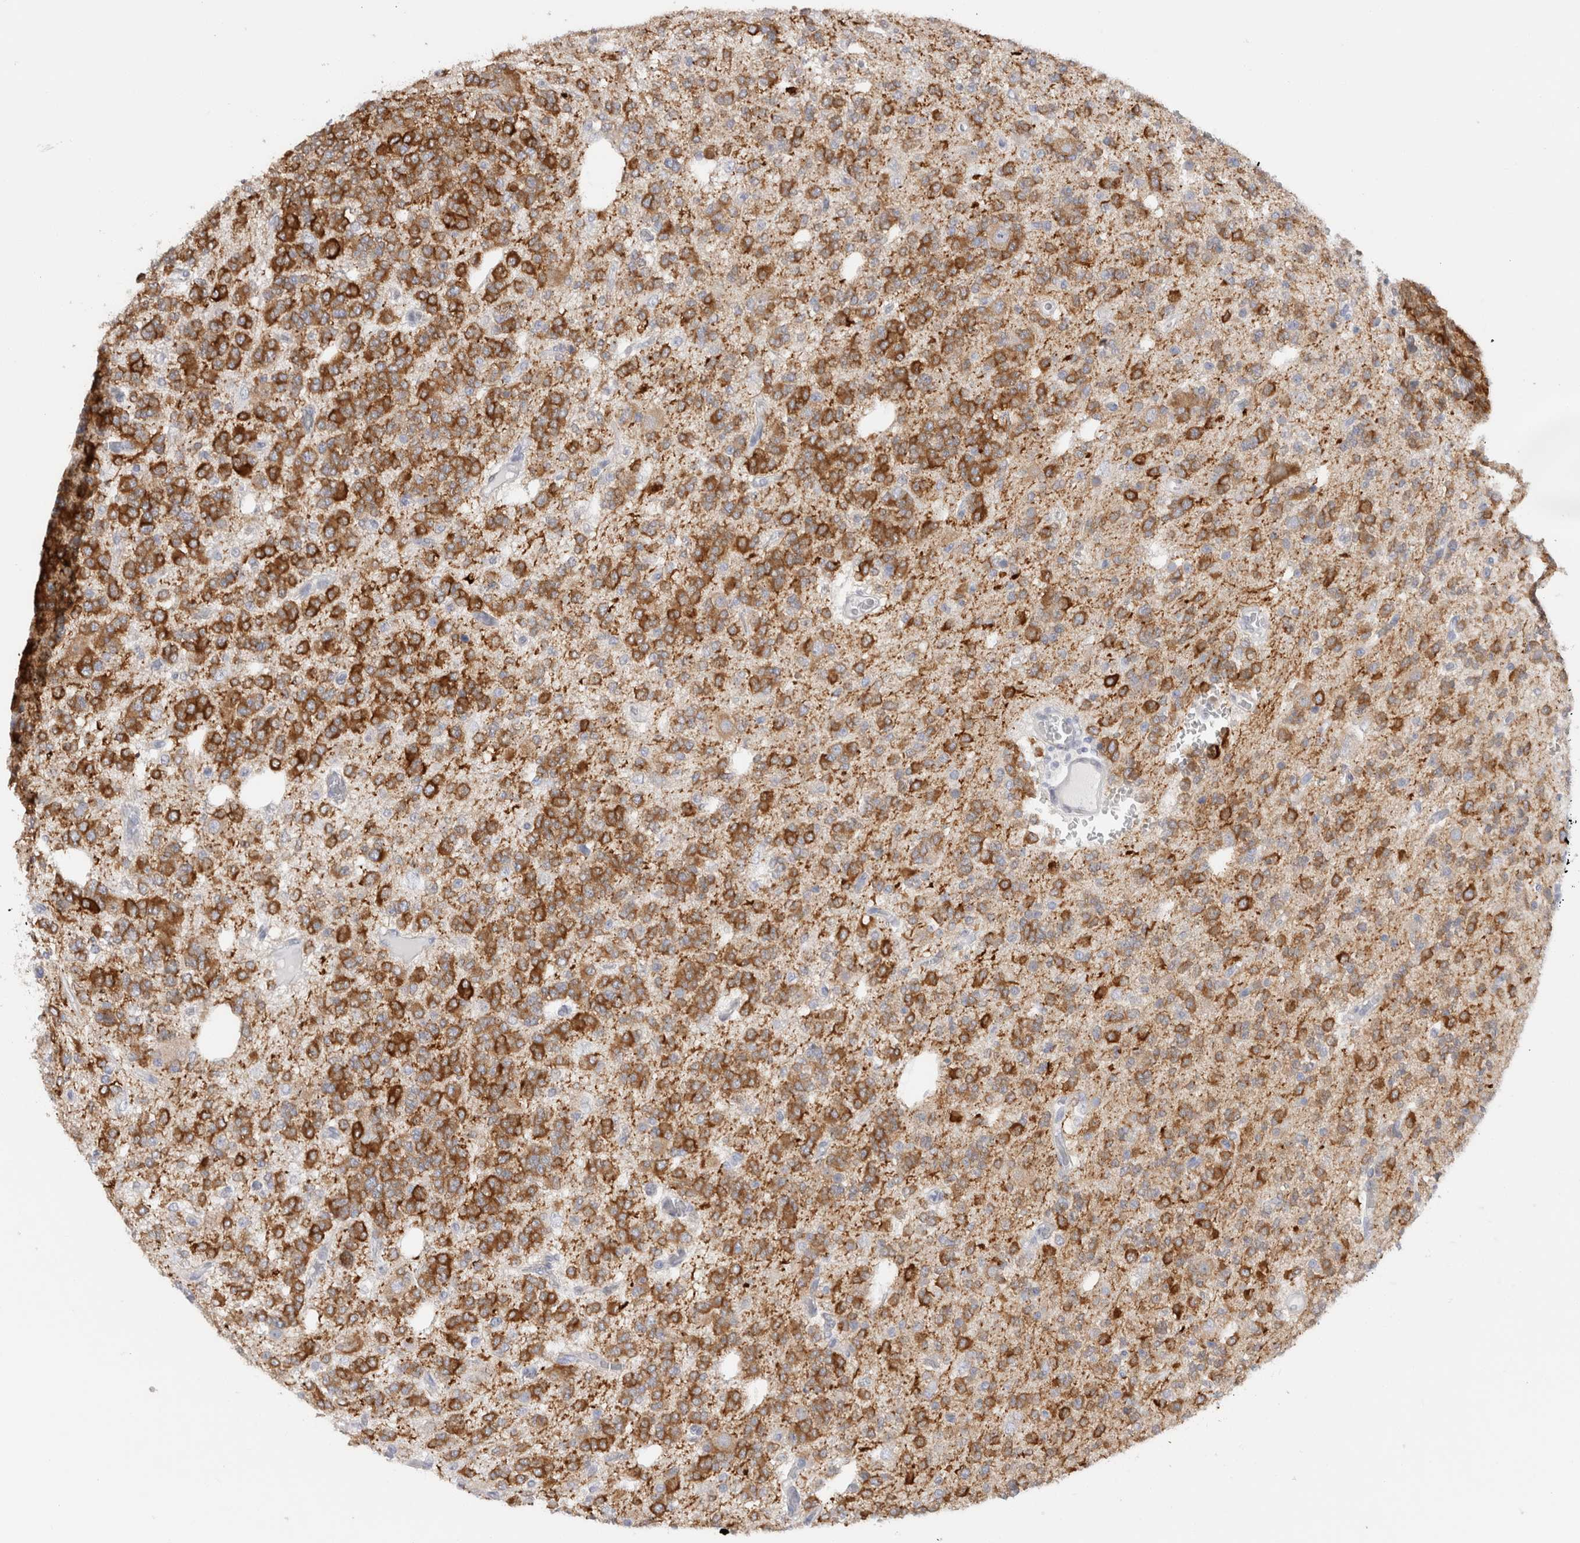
{"staining": {"intensity": "strong", "quantity": ">75%", "location": "cytoplasmic/membranous"}, "tissue": "glioma", "cell_type": "Tumor cells", "image_type": "cancer", "snomed": [{"axis": "morphology", "description": "Glioma, malignant, Low grade"}, {"axis": "topography", "description": "Brain"}], "caption": "This image exhibits immunohistochemistry (IHC) staining of glioma, with high strong cytoplasmic/membranous expression in about >75% of tumor cells.", "gene": "C9orf50", "patient": {"sex": "male", "age": 38}}